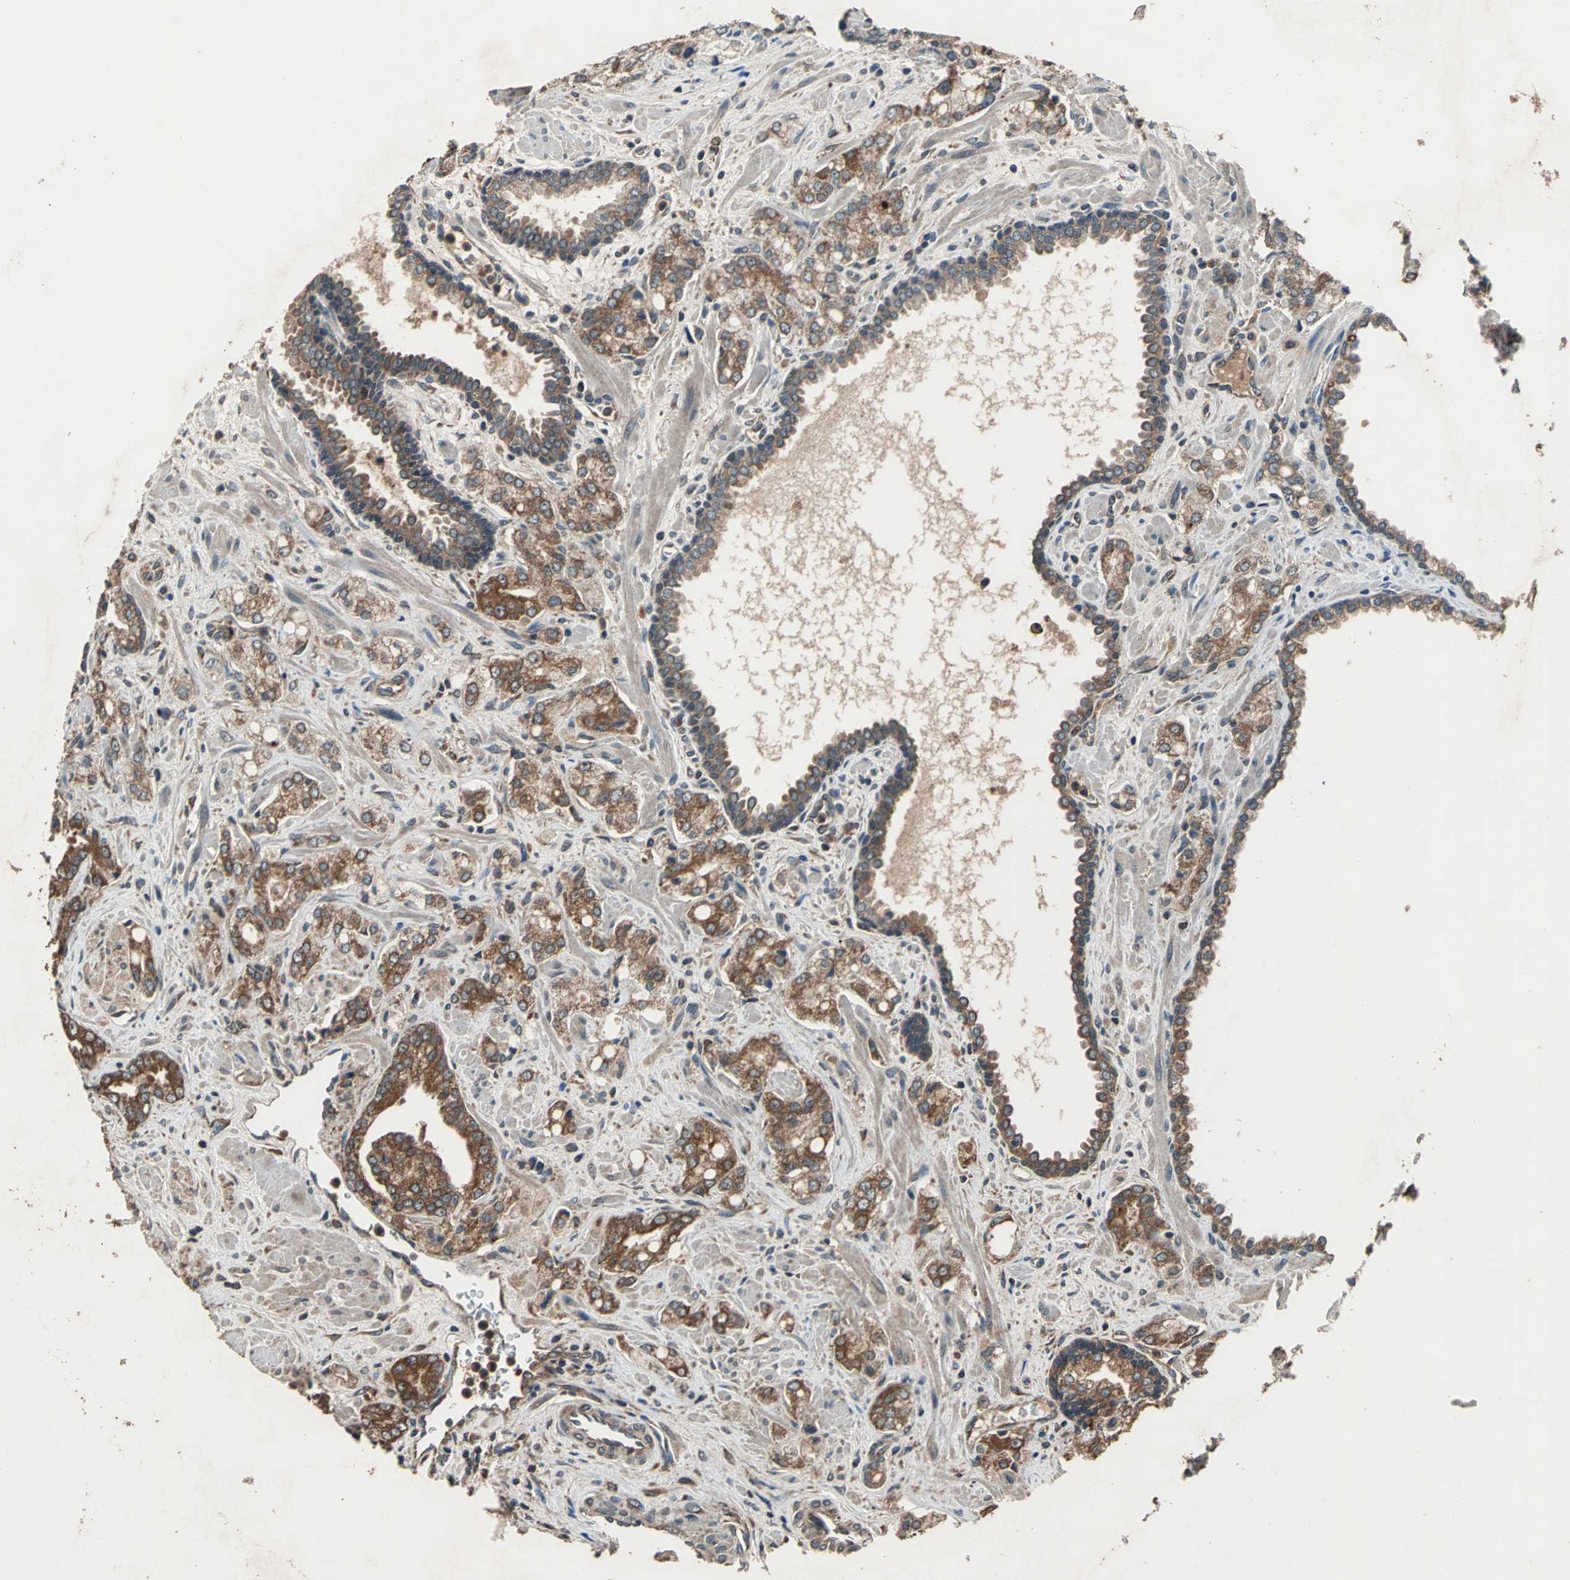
{"staining": {"intensity": "strong", "quantity": ">75%", "location": "cytoplasmic/membranous"}, "tissue": "prostate cancer", "cell_type": "Tumor cells", "image_type": "cancer", "snomed": [{"axis": "morphology", "description": "Adenocarcinoma, High grade"}, {"axis": "topography", "description": "Prostate"}], "caption": "Immunohistochemical staining of prostate cancer exhibits high levels of strong cytoplasmic/membranous expression in approximately >75% of tumor cells.", "gene": "ZNF608", "patient": {"sex": "male", "age": 67}}